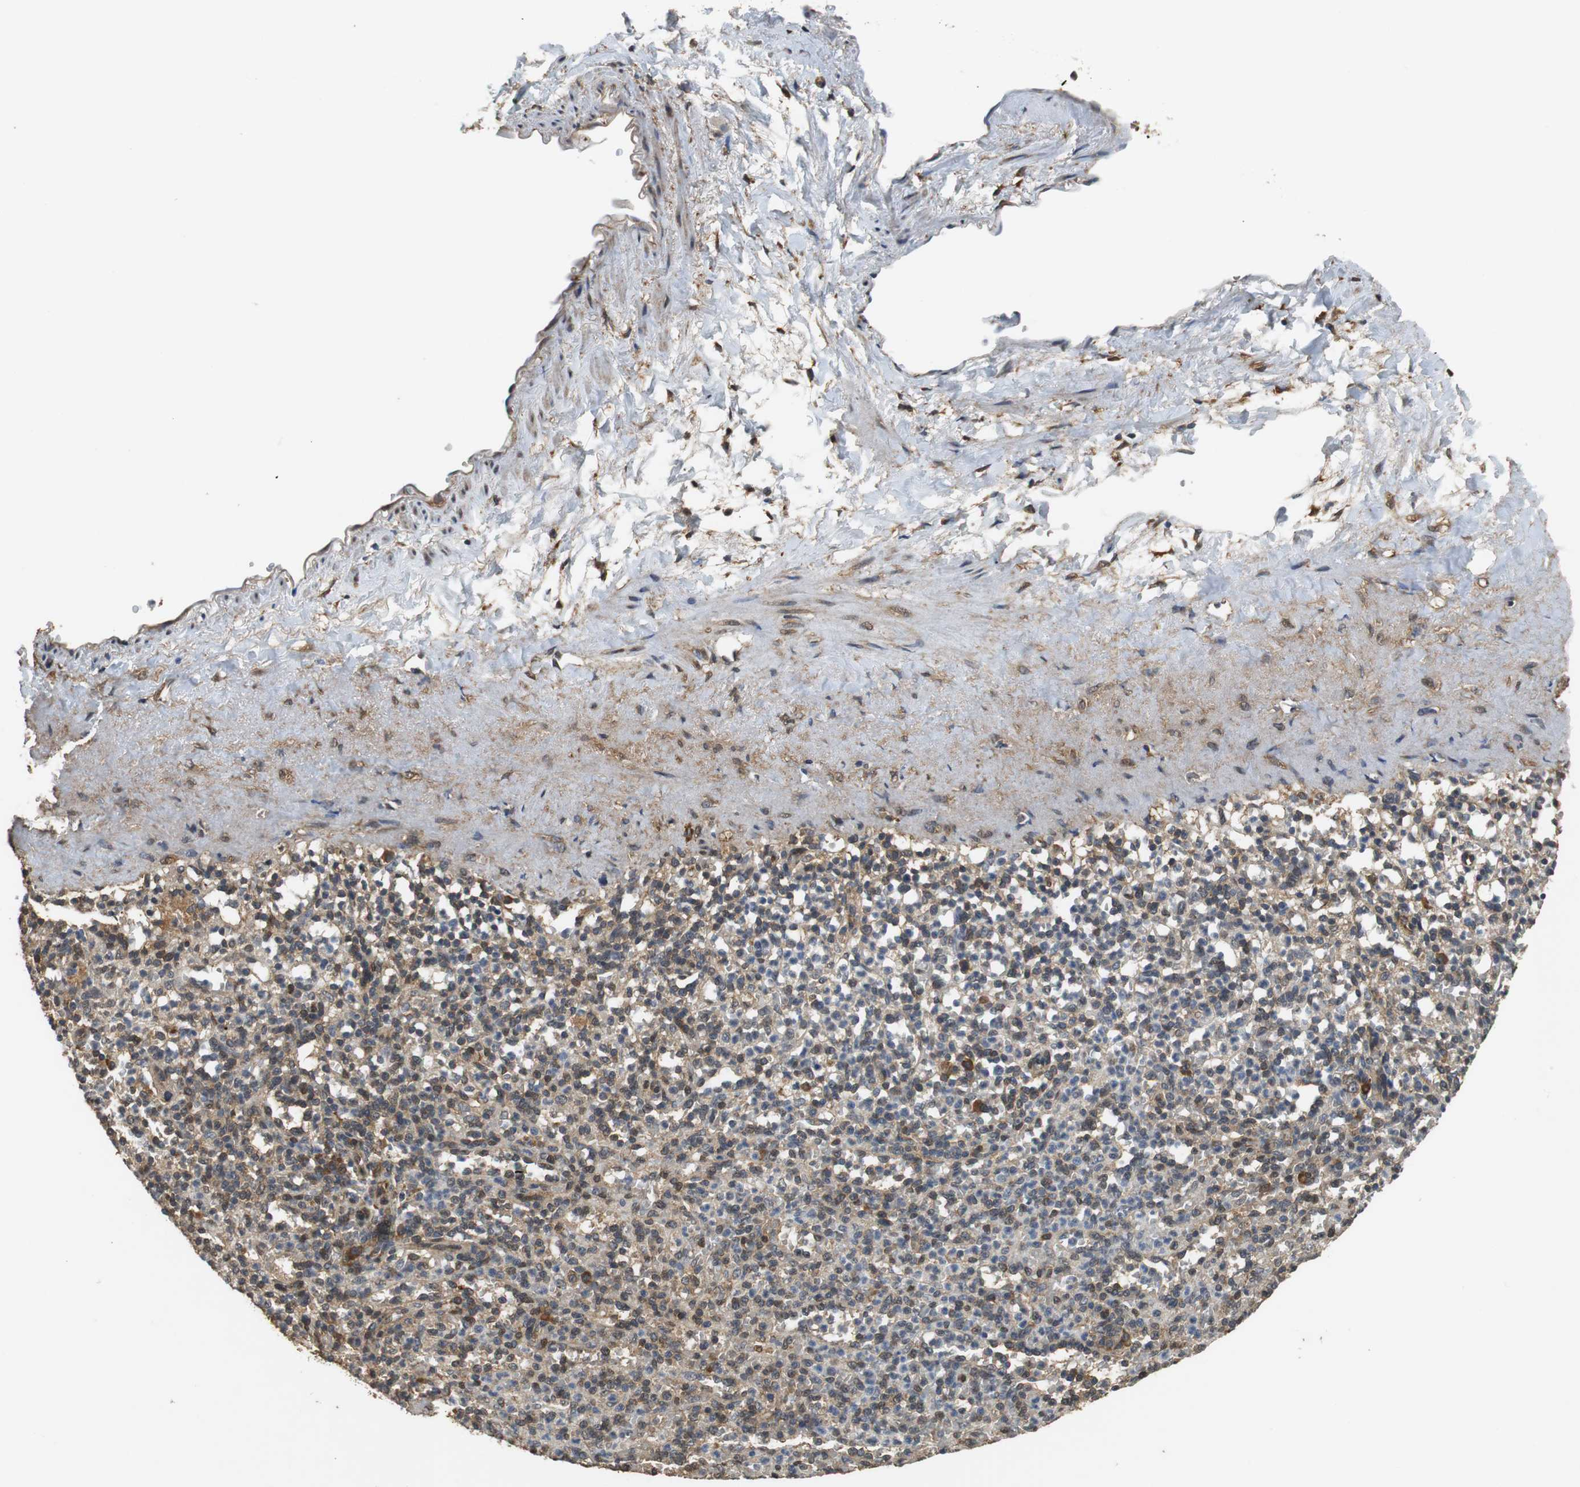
{"staining": {"intensity": "moderate", "quantity": ">75%", "location": "cytoplasmic/membranous,nuclear"}, "tissue": "spleen", "cell_type": "Cells in red pulp", "image_type": "normal", "snomed": [{"axis": "morphology", "description": "Normal tissue, NOS"}, {"axis": "topography", "description": "Spleen"}], "caption": "Immunohistochemical staining of benign spleen demonstrates moderate cytoplasmic/membranous,nuclear protein staining in about >75% of cells in red pulp.", "gene": "UBQLN2", "patient": {"sex": "female", "age": 74}}